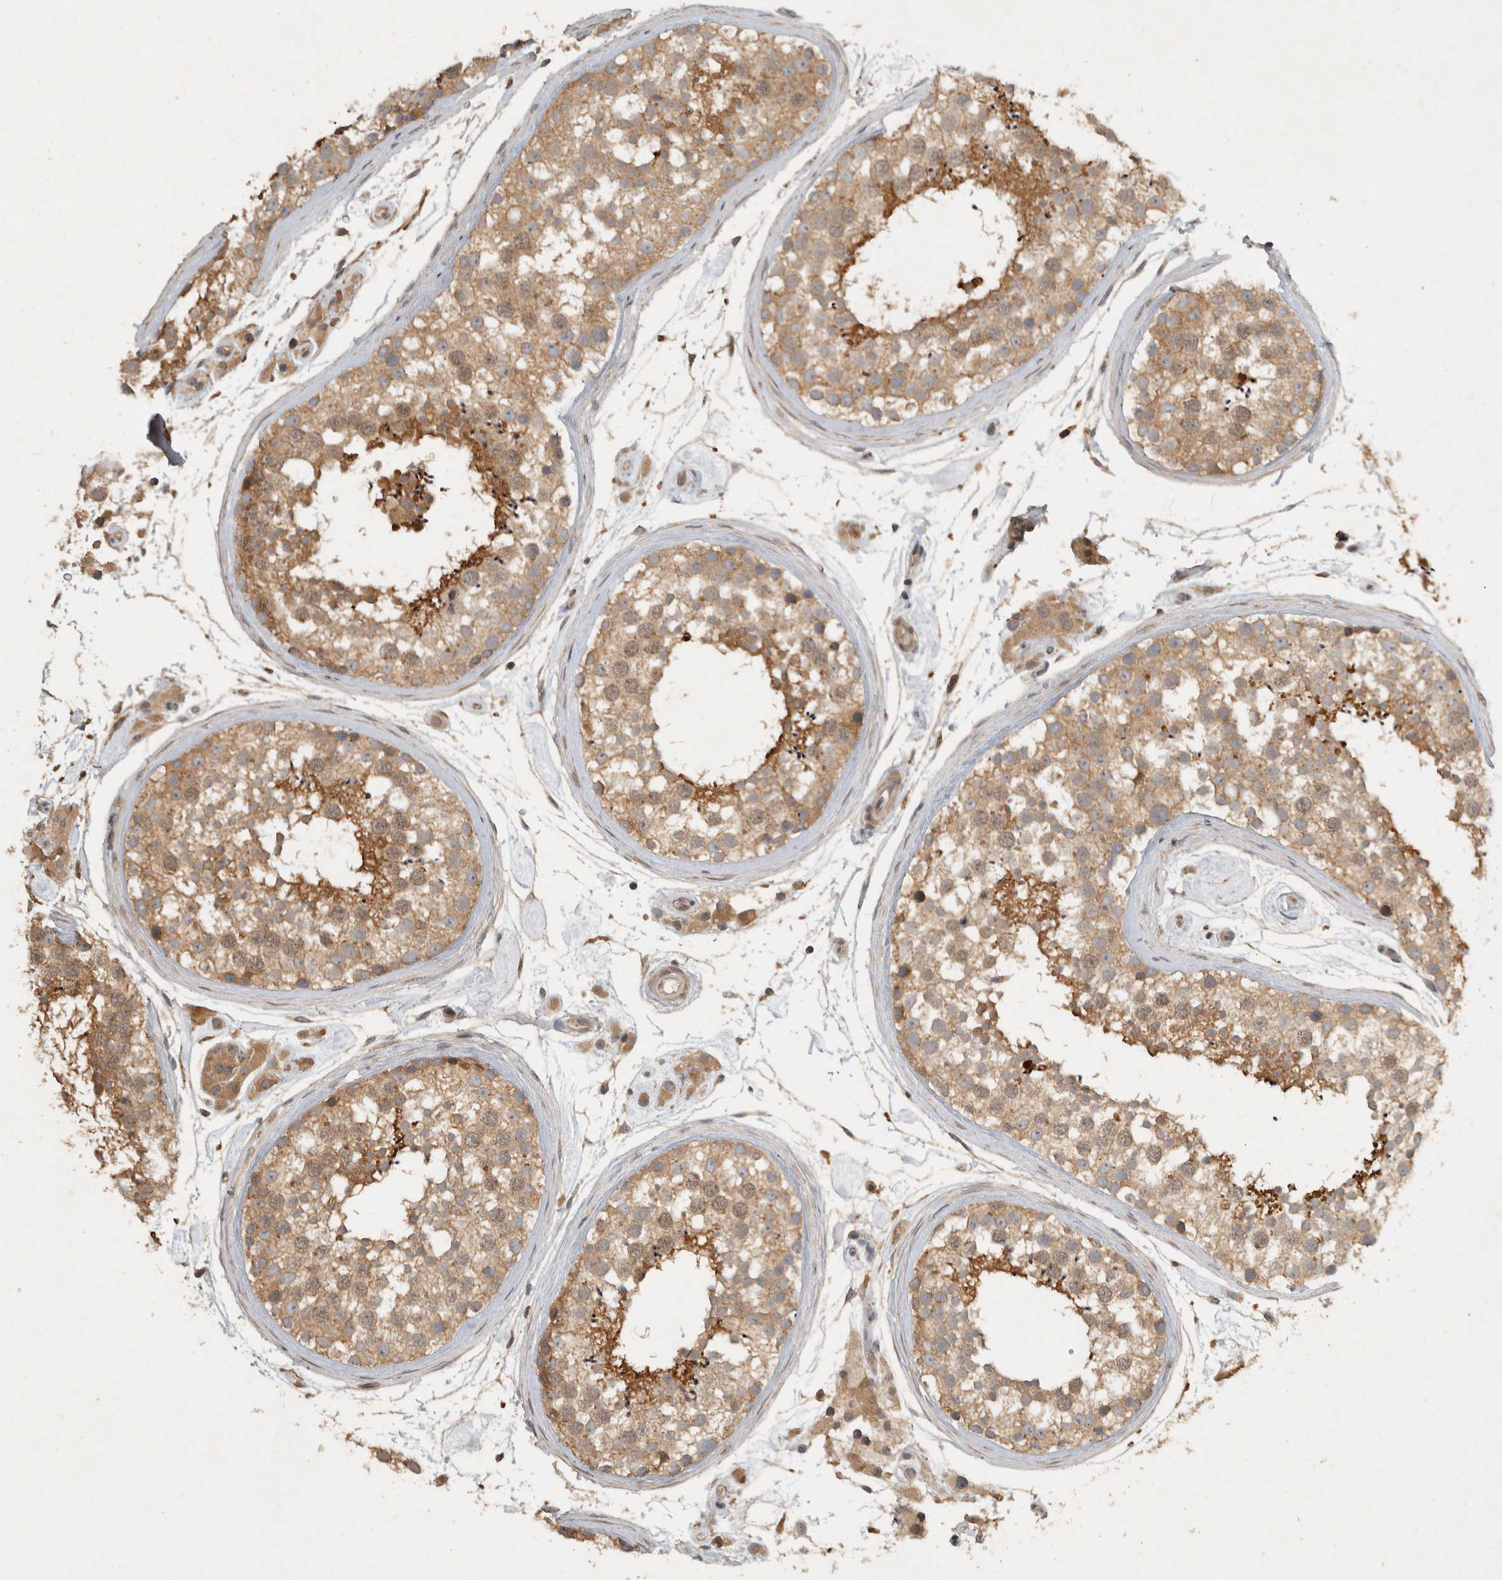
{"staining": {"intensity": "moderate", "quantity": ">75%", "location": "cytoplasmic/membranous,nuclear"}, "tissue": "testis", "cell_type": "Cells in seminiferous ducts", "image_type": "normal", "snomed": [{"axis": "morphology", "description": "Normal tissue, NOS"}, {"axis": "topography", "description": "Testis"}], "caption": "Immunohistochemical staining of benign human testis displays moderate cytoplasmic/membranous,nuclear protein expression in about >75% of cells in seminiferous ducts.", "gene": "VEPH1", "patient": {"sex": "male", "age": 46}}